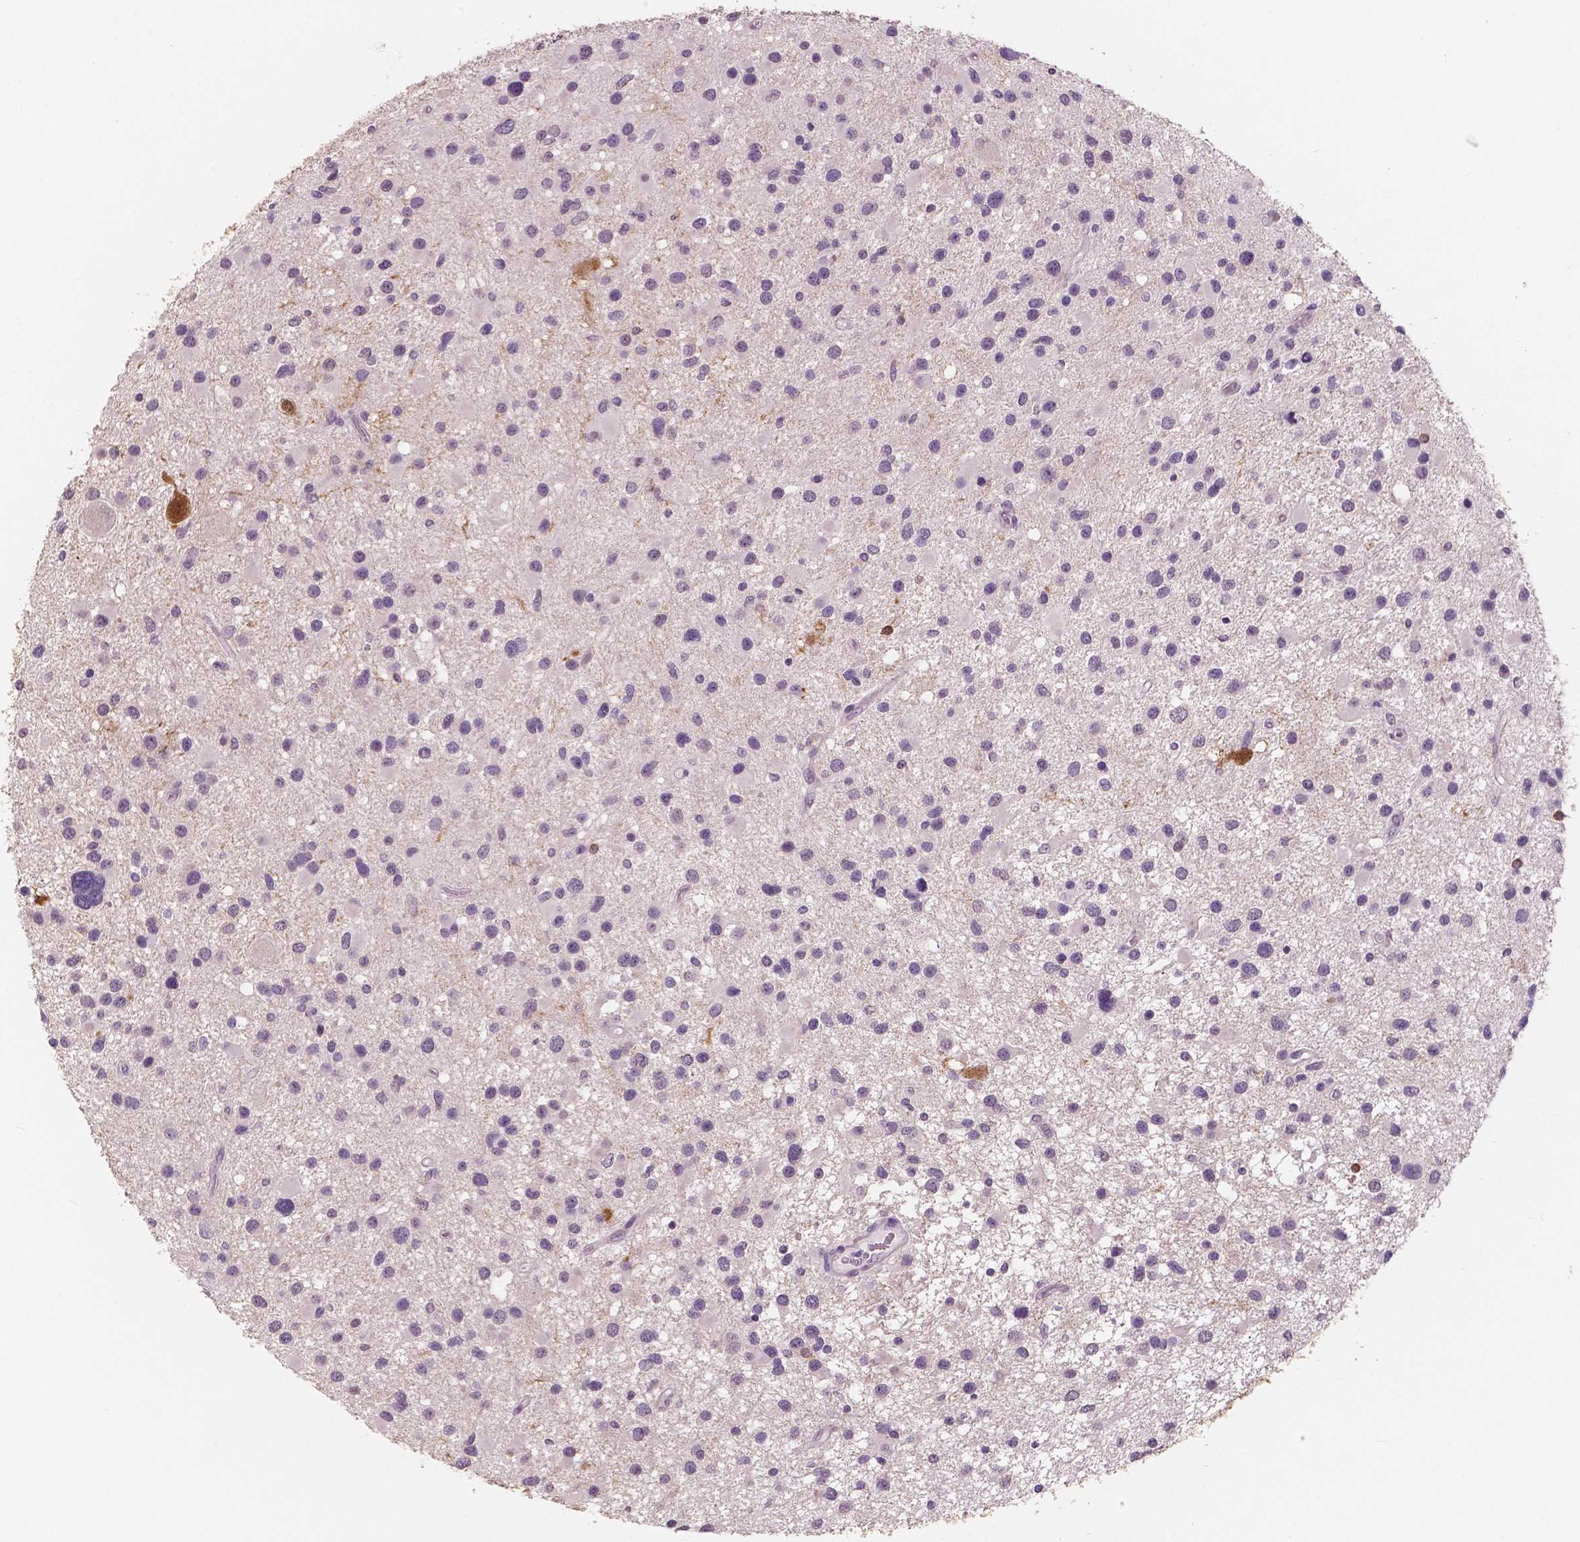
{"staining": {"intensity": "negative", "quantity": "none", "location": "none"}, "tissue": "glioma", "cell_type": "Tumor cells", "image_type": "cancer", "snomed": [{"axis": "morphology", "description": "Glioma, malignant, Low grade"}, {"axis": "topography", "description": "Brain"}], "caption": "This is an IHC photomicrograph of glioma. There is no staining in tumor cells.", "gene": "NECAB1", "patient": {"sex": "female", "age": 32}}